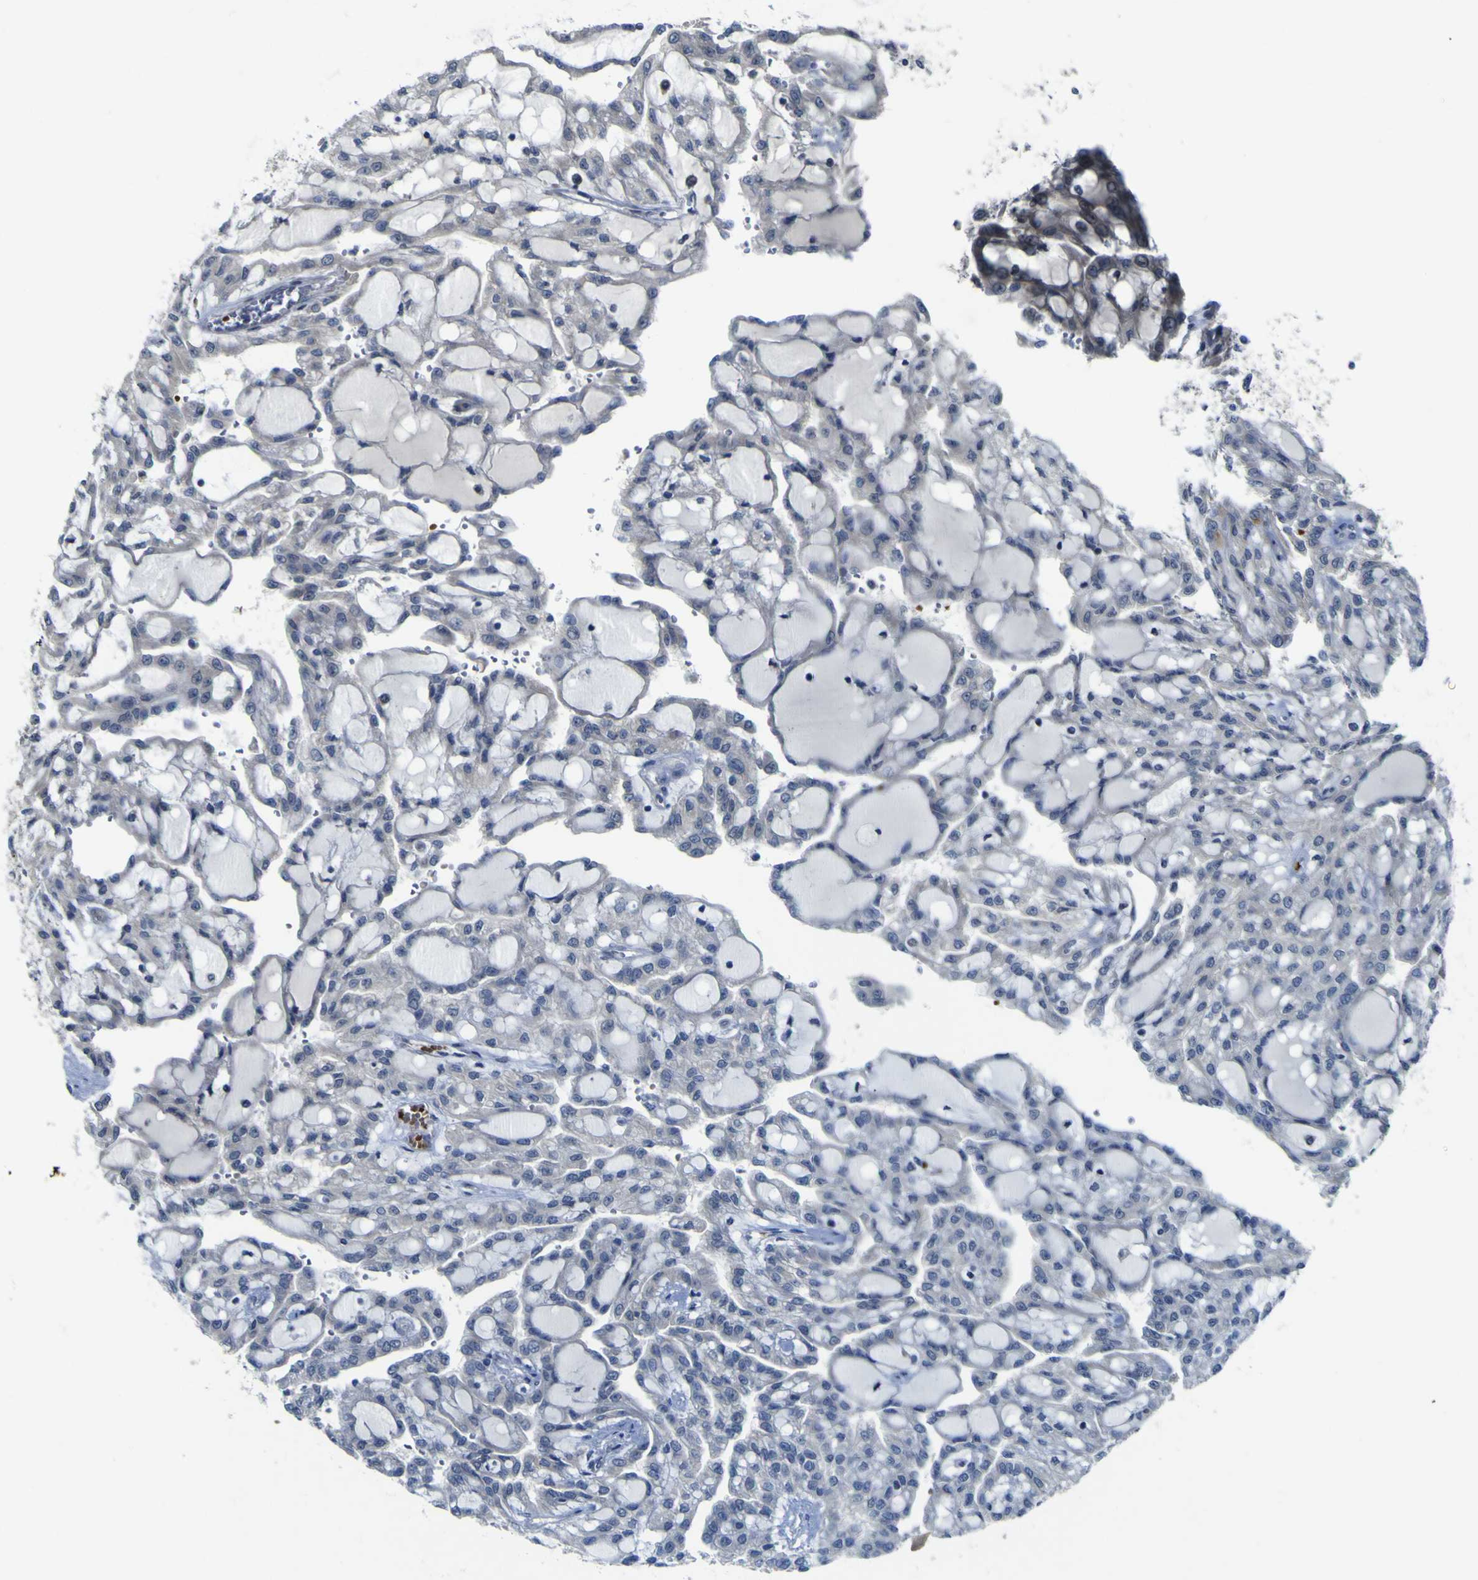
{"staining": {"intensity": "negative", "quantity": "none", "location": "none"}, "tissue": "renal cancer", "cell_type": "Tumor cells", "image_type": "cancer", "snomed": [{"axis": "morphology", "description": "Adenocarcinoma, NOS"}, {"axis": "topography", "description": "Kidney"}], "caption": "A histopathology image of human renal cancer is negative for staining in tumor cells.", "gene": "NAV1", "patient": {"sex": "male", "age": 63}}